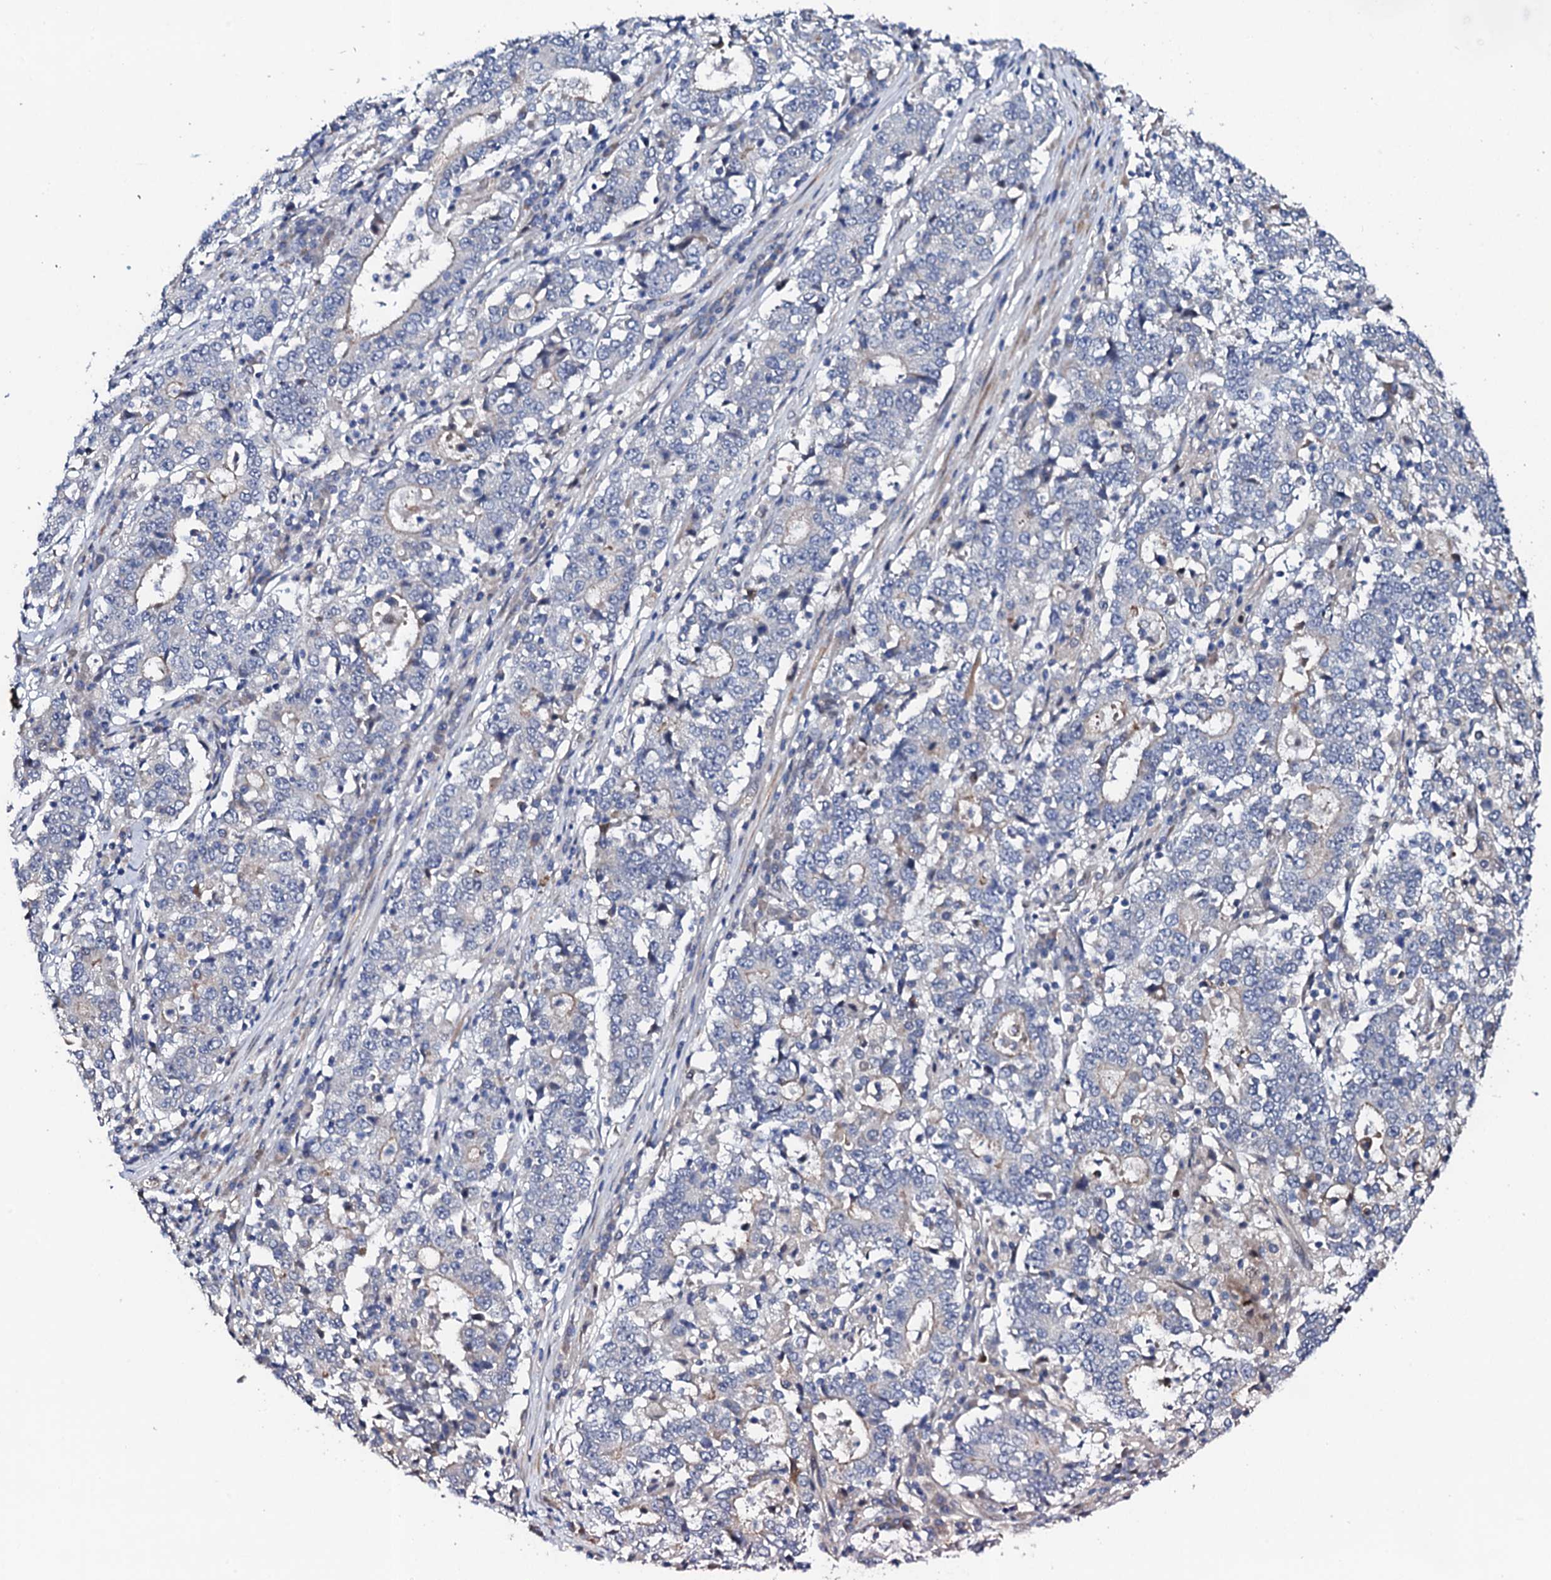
{"staining": {"intensity": "negative", "quantity": "none", "location": "none"}, "tissue": "stomach cancer", "cell_type": "Tumor cells", "image_type": "cancer", "snomed": [{"axis": "morphology", "description": "Adenocarcinoma, NOS"}, {"axis": "topography", "description": "Stomach"}], "caption": "Tumor cells show no significant expression in adenocarcinoma (stomach).", "gene": "CIAO2A", "patient": {"sex": "male", "age": 59}}